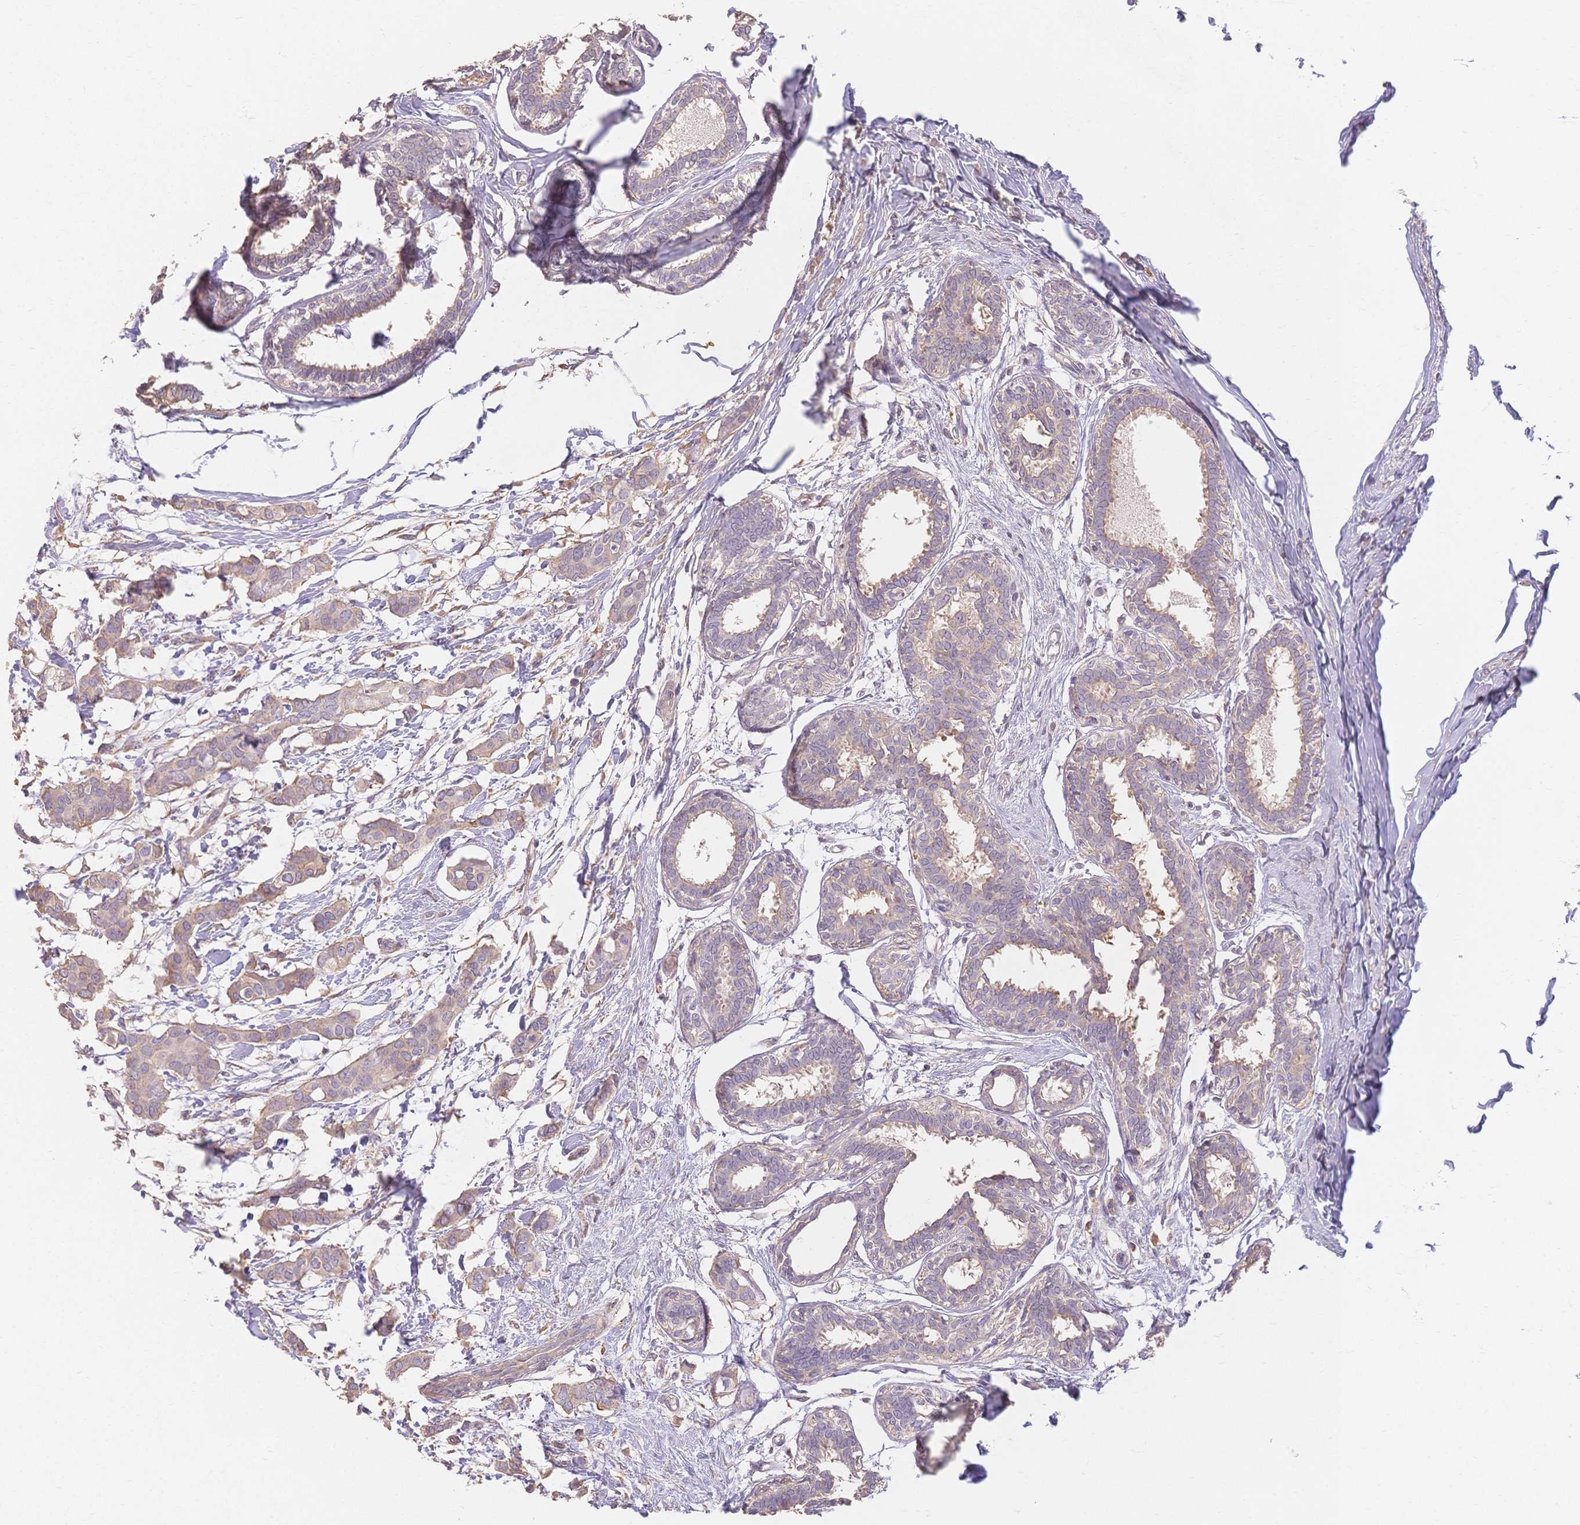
{"staining": {"intensity": "negative", "quantity": "none", "location": "none"}, "tissue": "breast cancer", "cell_type": "Tumor cells", "image_type": "cancer", "snomed": [{"axis": "morphology", "description": "Duct carcinoma"}, {"axis": "topography", "description": "Breast"}], "caption": "Breast intraductal carcinoma was stained to show a protein in brown. There is no significant staining in tumor cells.", "gene": "HS3ST5", "patient": {"sex": "female", "age": 62}}